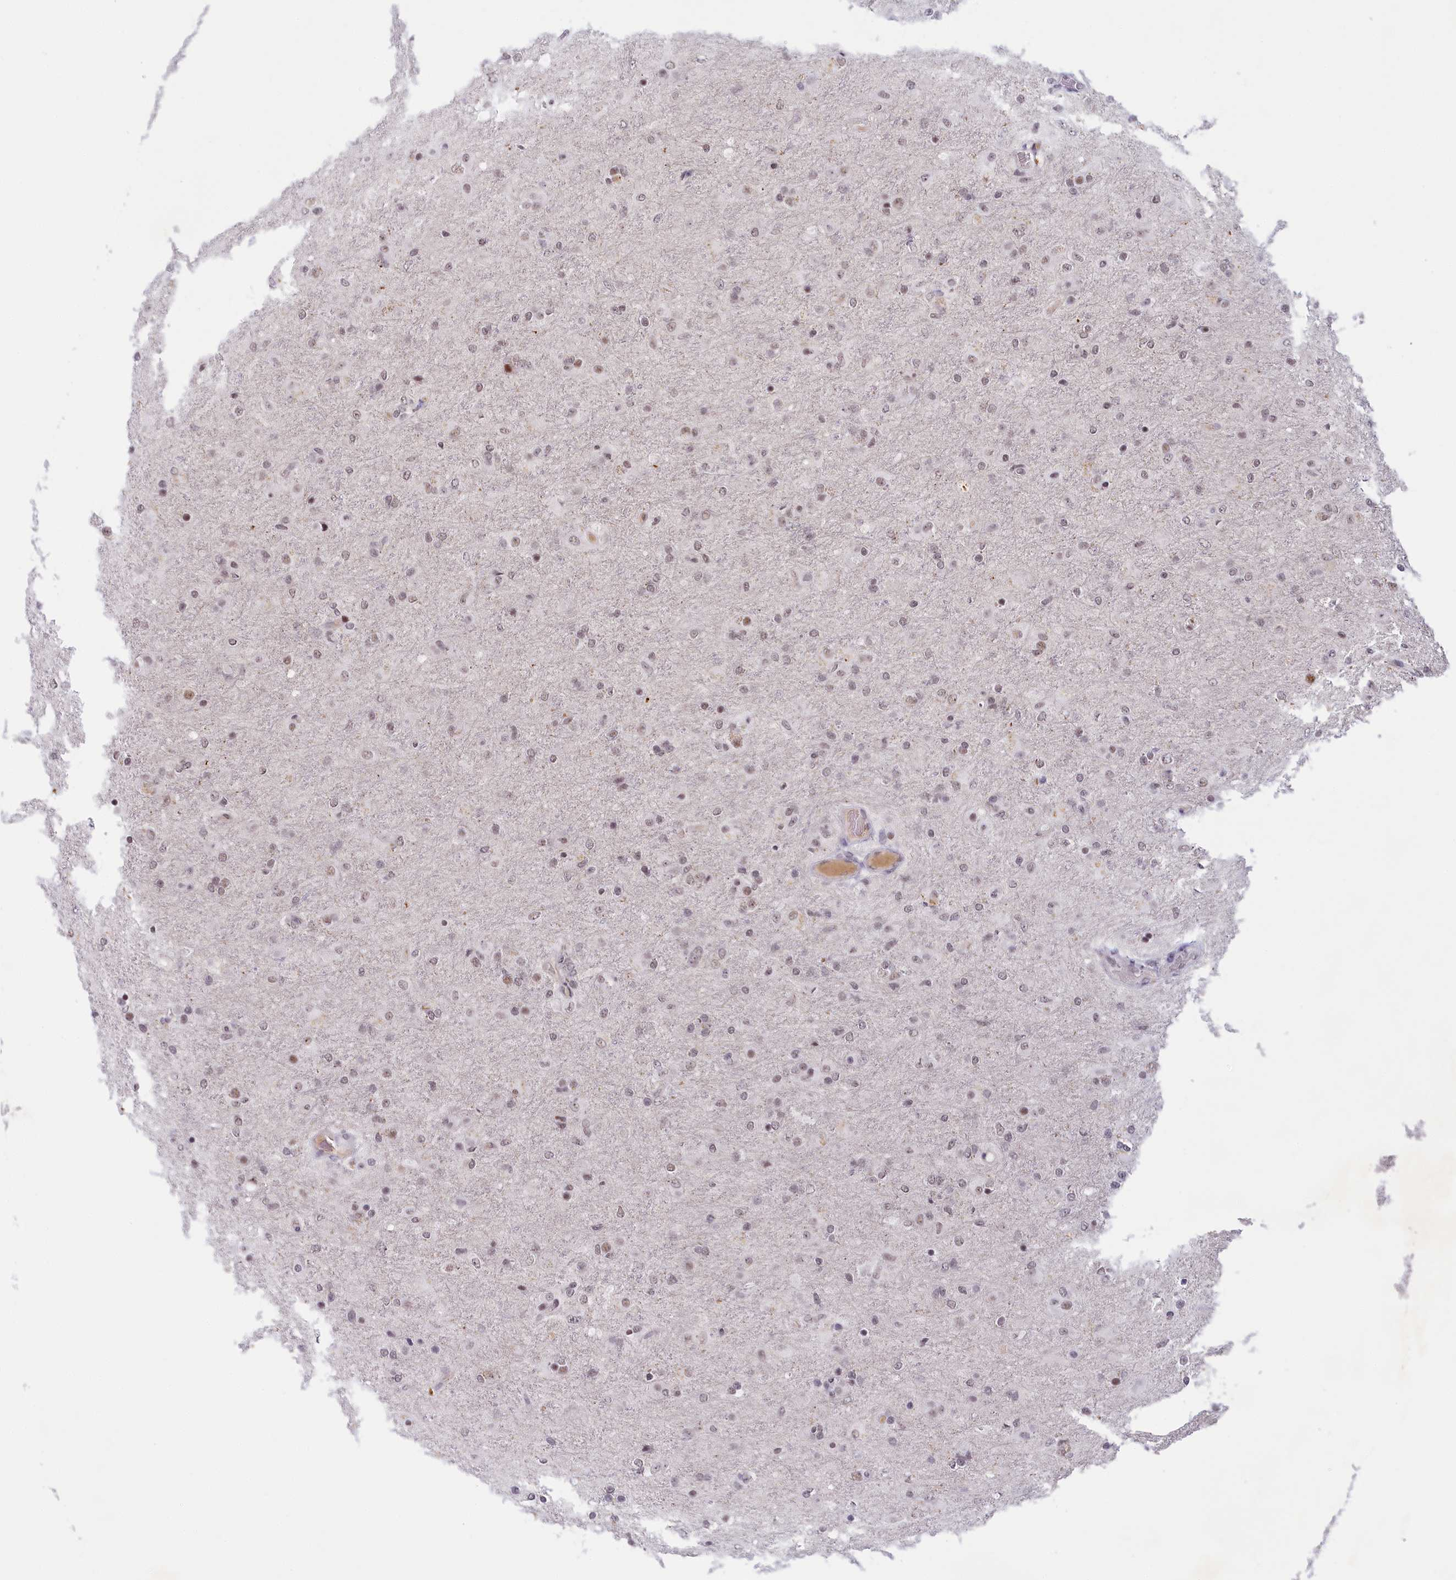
{"staining": {"intensity": "weak", "quantity": "25%-75%", "location": "nuclear"}, "tissue": "glioma", "cell_type": "Tumor cells", "image_type": "cancer", "snomed": [{"axis": "morphology", "description": "Glioma, malignant, Low grade"}, {"axis": "topography", "description": "Brain"}], "caption": "Immunohistochemistry (IHC) image of neoplastic tissue: glioma stained using IHC displays low levels of weak protein expression localized specifically in the nuclear of tumor cells, appearing as a nuclear brown color.", "gene": "SEC31B", "patient": {"sex": "male", "age": 65}}